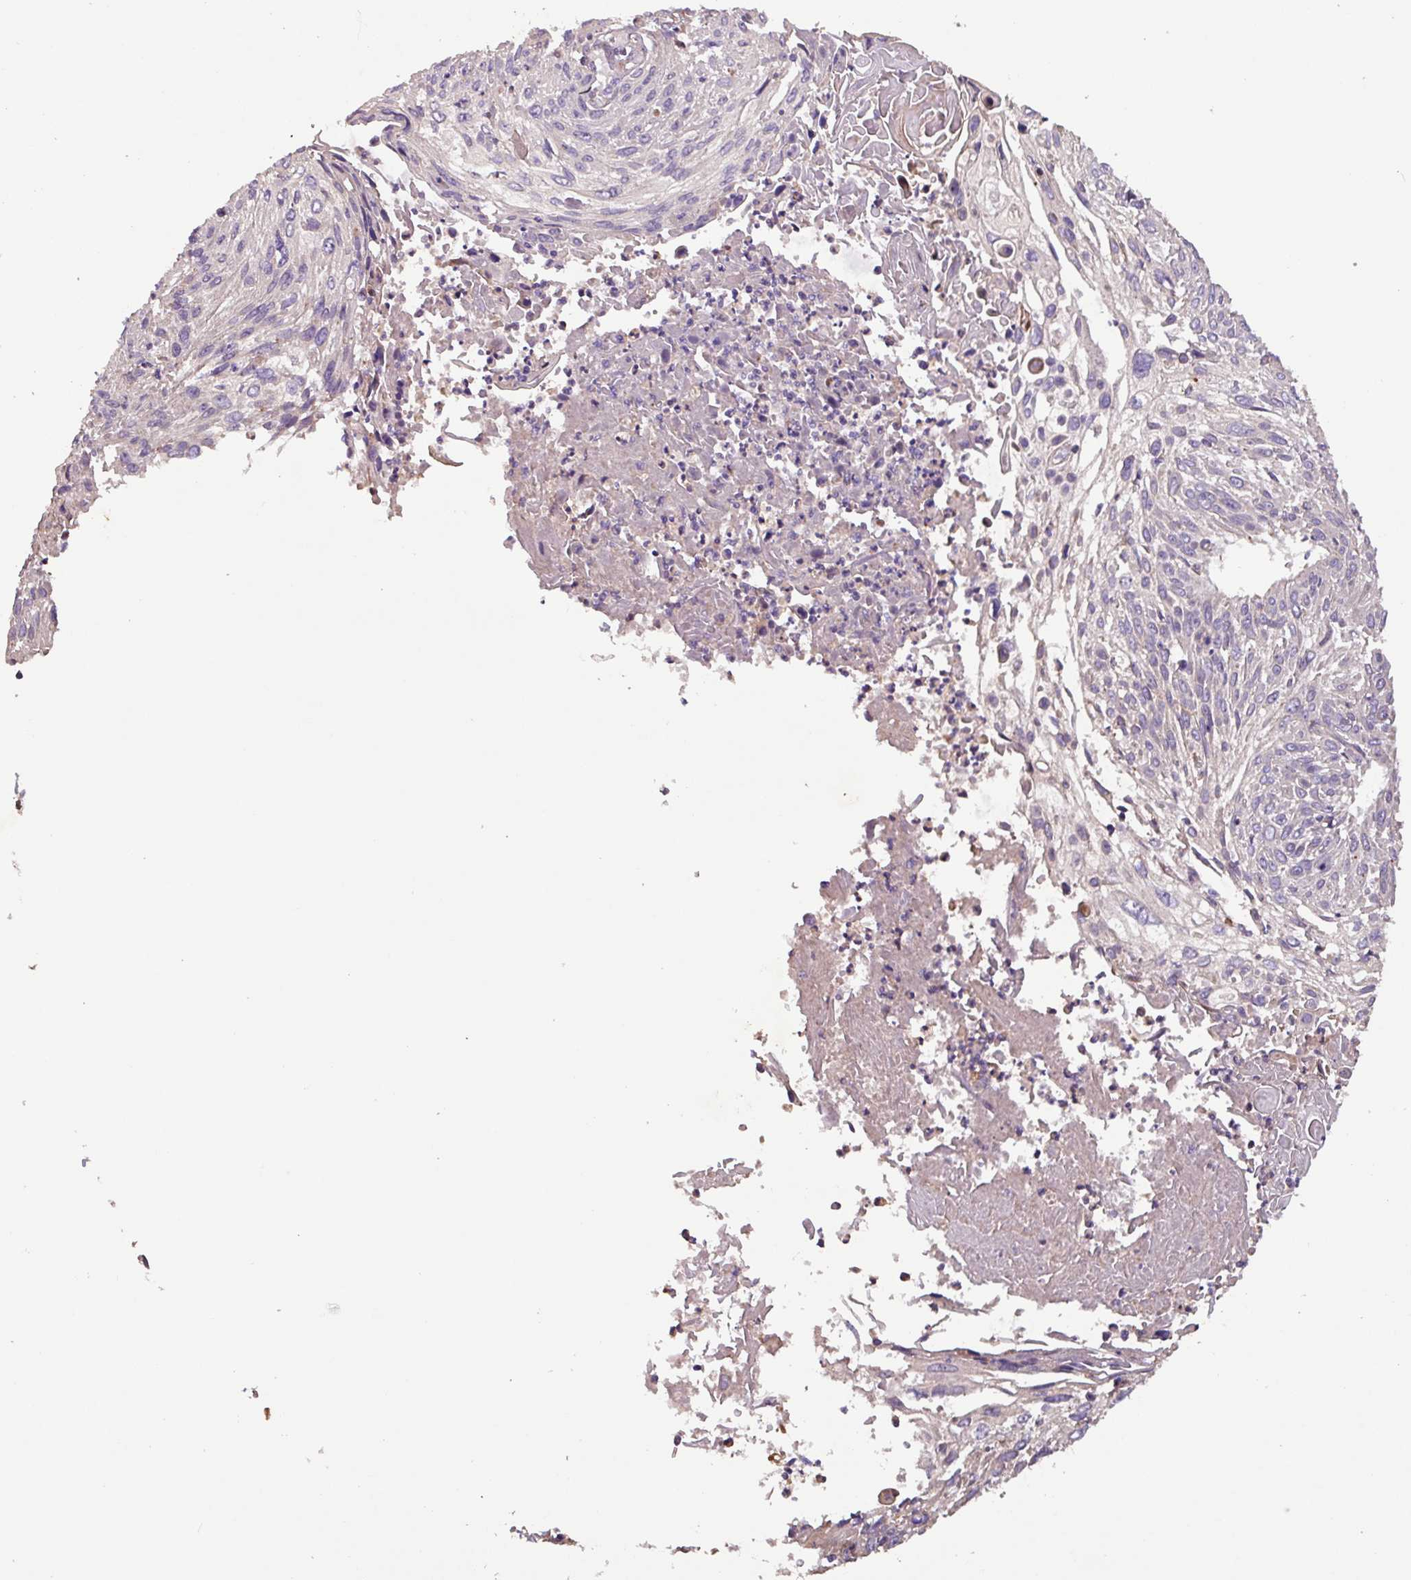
{"staining": {"intensity": "negative", "quantity": "none", "location": "none"}, "tissue": "cervical cancer", "cell_type": "Tumor cells", "image_type": "cancer", "snomed": [{"axis": "morphology", "description": "Squamous cell carcinoma, NOS"}, {"axis": "topography", "description": "Cervix"}], "caption": "High magnification brightfield microscopy of cervical squamous cell carcinoma stained with DAB (3,3'-diaminobenzidine) (brown) and counterstained with hematoxylin (blue): tumor cells show no significant positivity.", "gene": "PTPRQ", "patient": {"sex": "female", "age": 51}}